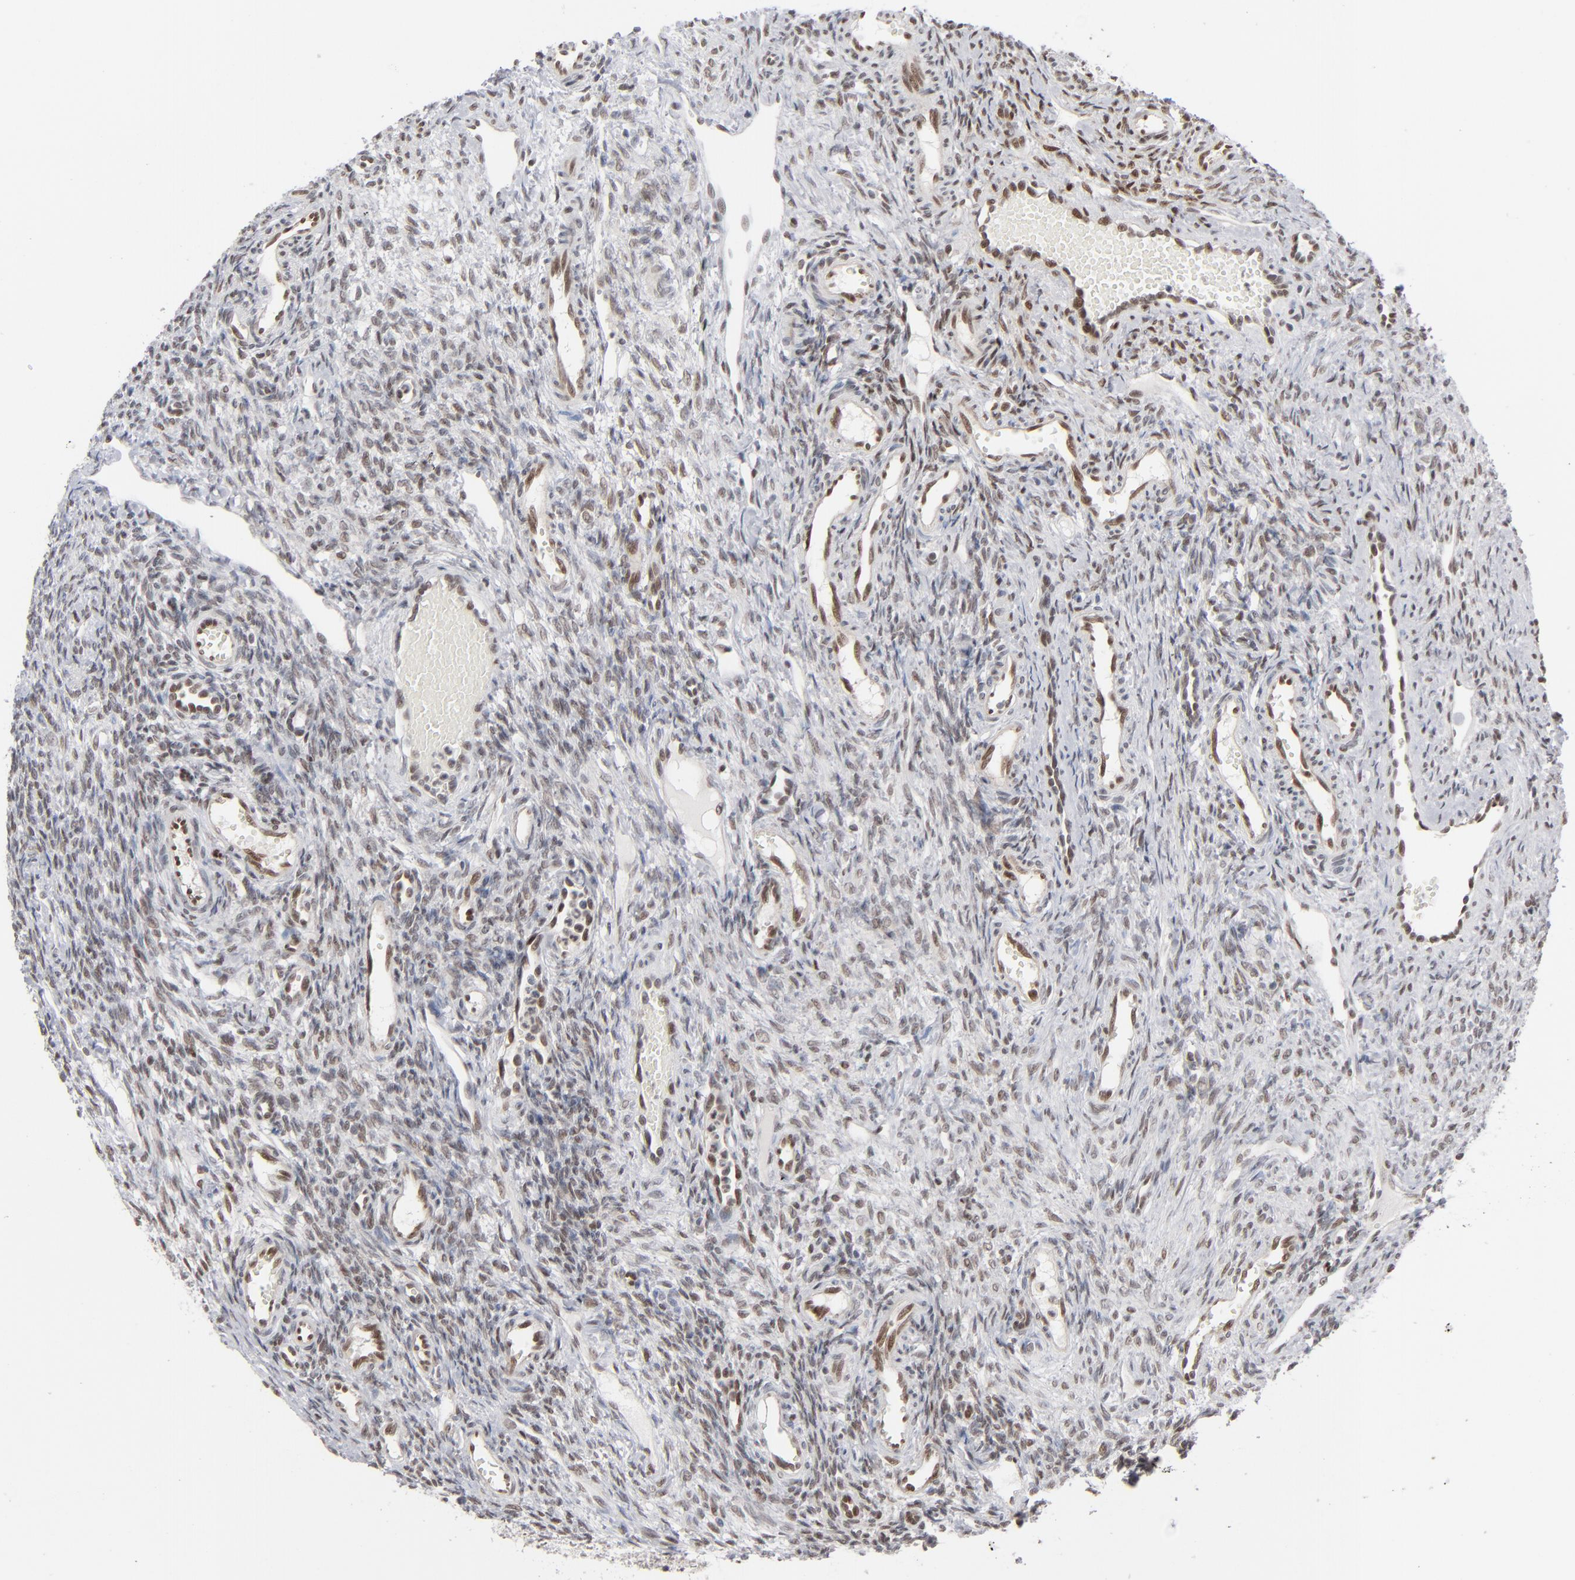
{"staining": {"intensity": "weak", "quantity": "25%-75%", "location": "nuclear"}, "tissue": "ovary", "cell_type": "Follicle cells", "image_type": "normal", "snomed": [{"axis": "morphology", "description": "Normal tissue, NOS"}, {"axis": "topography", "description": "Ovary"}], "caption": "Immunohistochemical staining of benign ovary shows low levels of weak nuclear positivity in about 25%-75% of follicle cells.", "gene": "IRF9", "patient": {"sex": "female", "age": 33}}